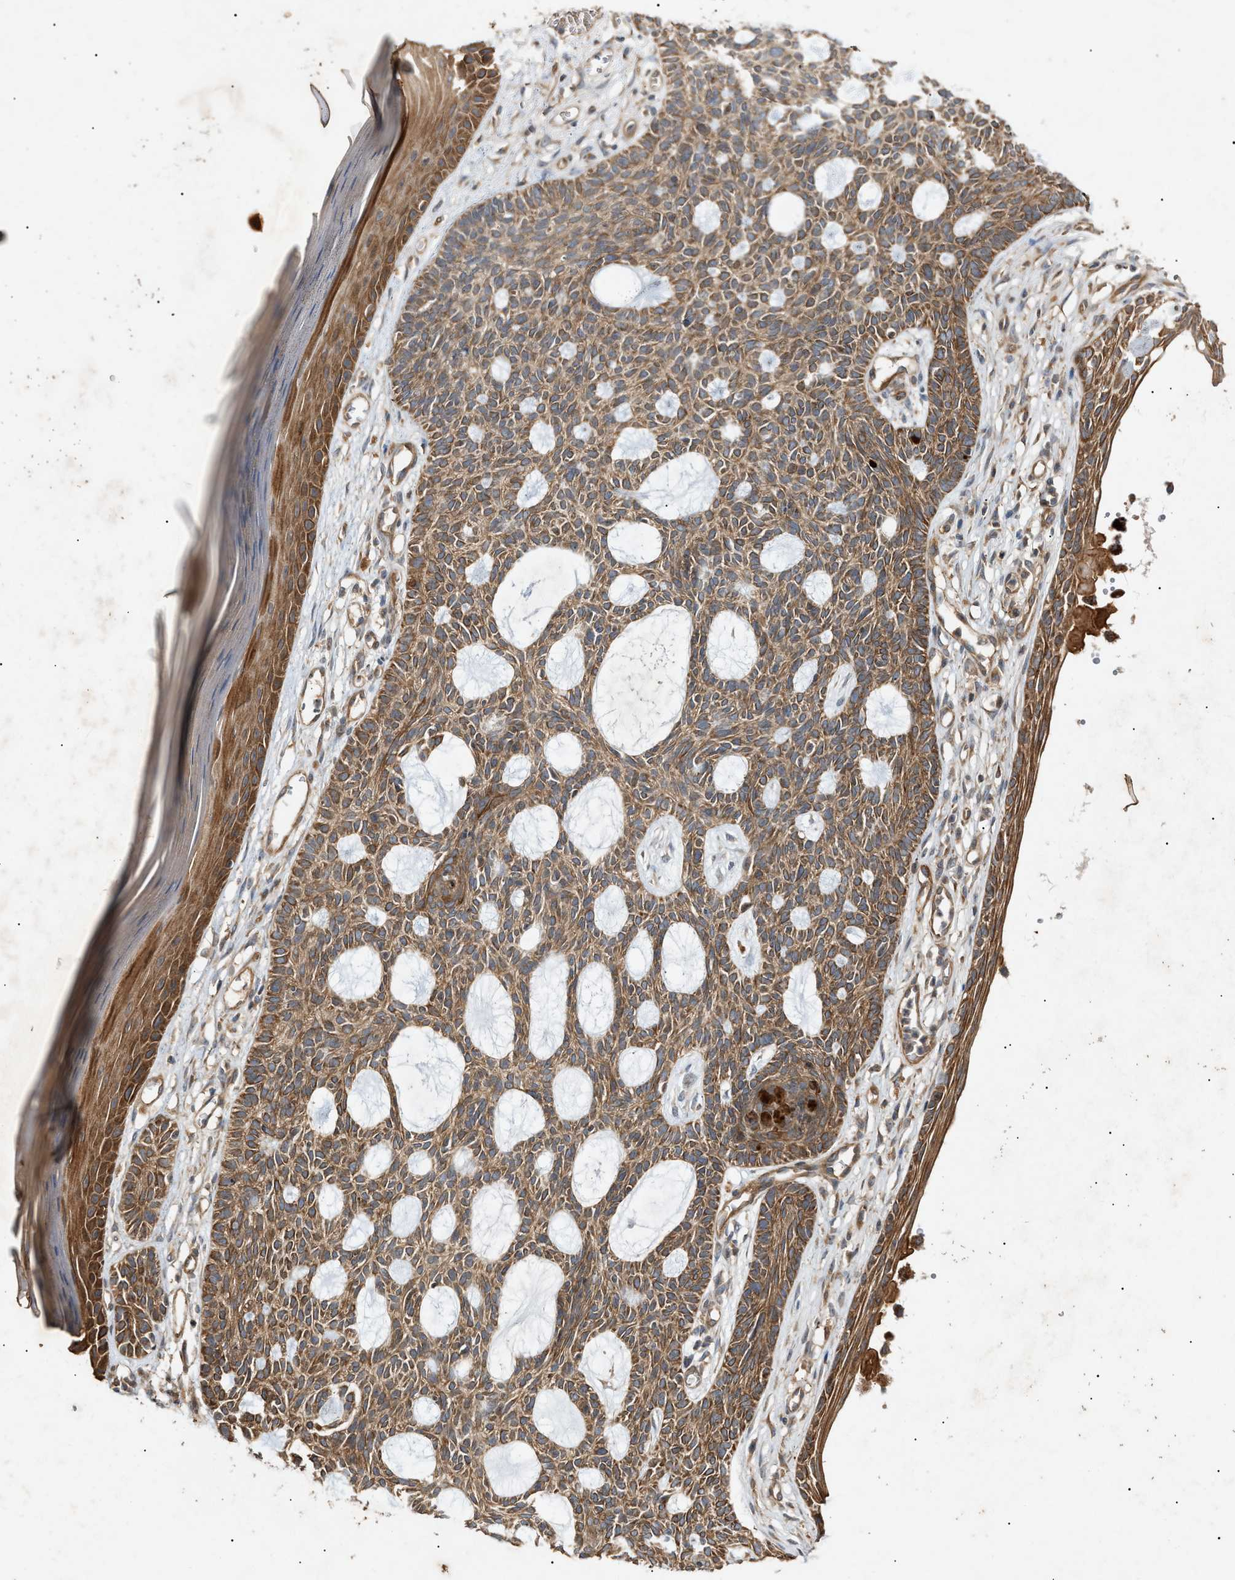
{"staining": {"intensity": "moderate", "quantity": ">75%", "location": "cytoplasmic/membranous"}, "tissue": "skin cancer", "cell_type": "Tumor cells", "image_type": "cancer", "snomed": [{"axis": "morphology", "description": "Basal cell carcinoma"}, {"axis": "topography", "description": "Skin"}], "caption": "Human skin basal cell carcinoma stained for a protein (brown) reveals moderate cytoplasmic/membranous positive staining in approximately >75% of tumor cells.", "gene": "MTCH1", "patient": {"sex": "male", "age": 67}}